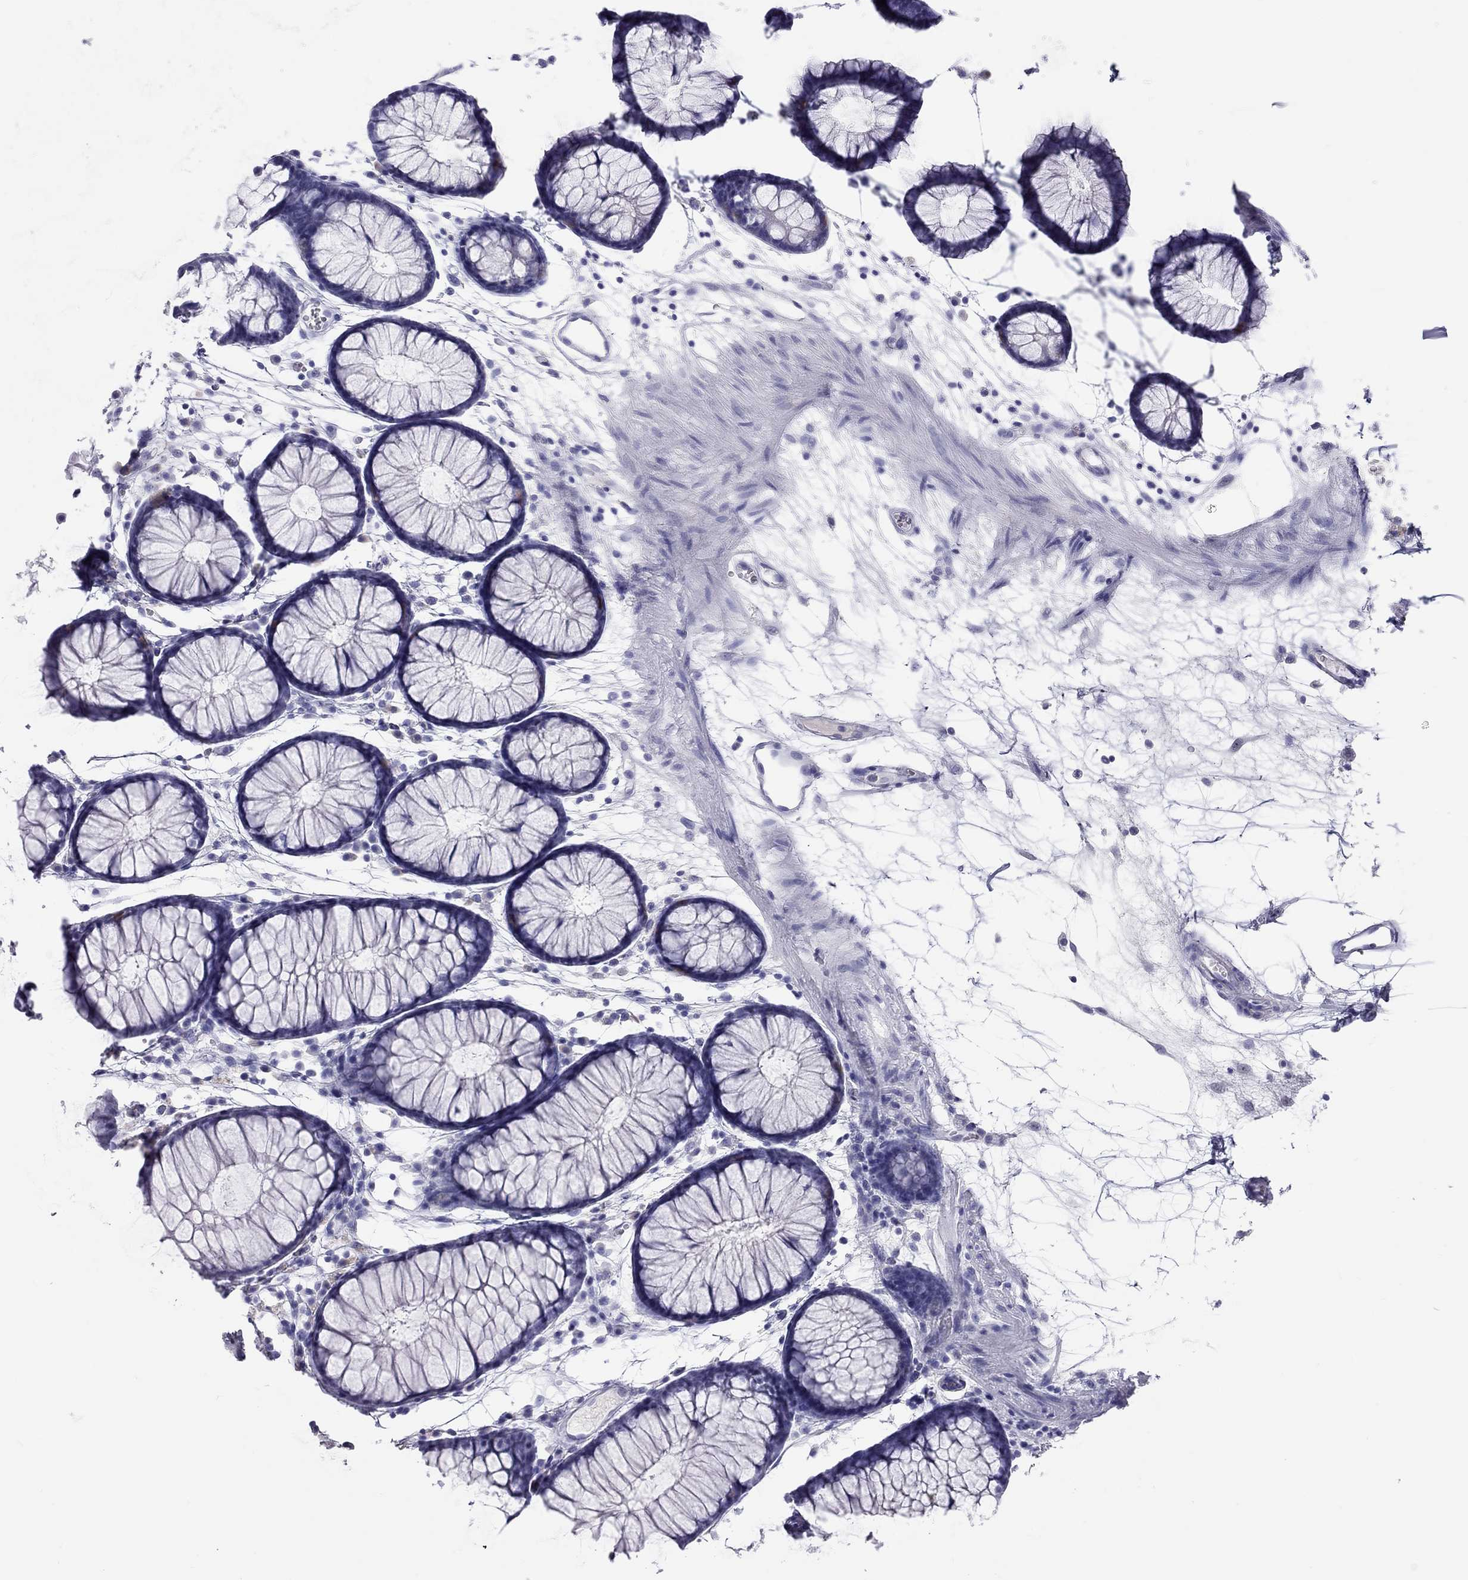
{"staining": {"intensity": "negative", "quantity": "none", "location": "none"}, "tissue": "colon", "cell_type": "Endothelial cells", "image_type": "normal", "snomed": [{"axis": "morphology", "description": "Normal tissue, NOS"}, {"axis": "morphology", "description": "Adenocarcinoma, NOS"}, {"axis": "topography", "description": "Colon"}], "caption": "The photomicrograph demonstrates no staining of endothelial cells in normal colon. The staining was performed using DAB (3,3'-diaminobenzidine) to visualize the protein expression in brown, while the nuclei were stained in blue with hematoxylin (Magnification: 20x).", "gene": "STAG3", "patient": {"sex": "male", "age": 65}}